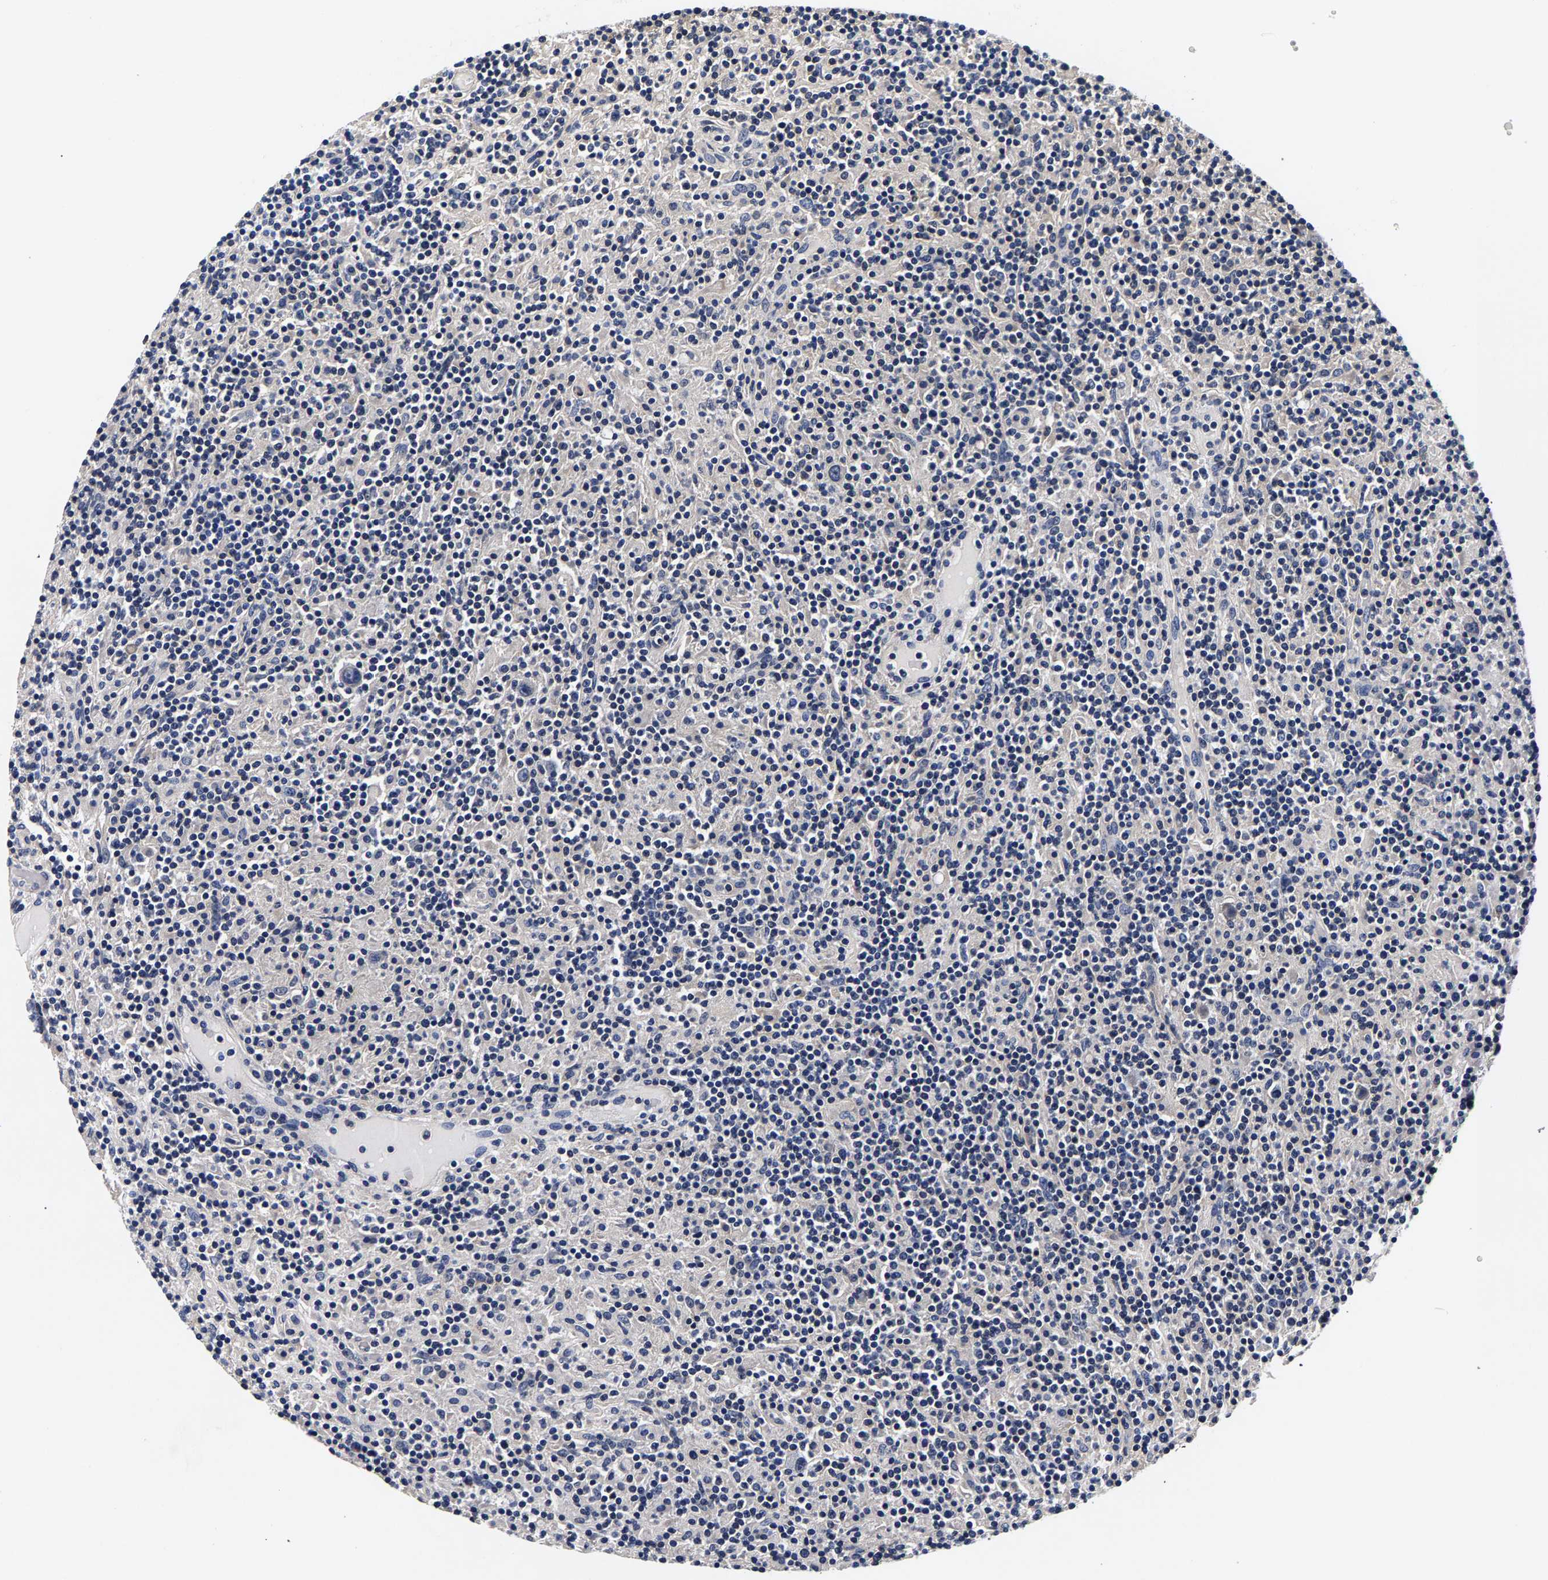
{"staining": {"intensity": "negative", "quantity": "none", "location": "none"}, "tissue": "lymphoma", "cell_type": "Tumor cells", "image_type": "cancer", "snomed": [{"axis": "morphology", "description": "Hodgkin's disease, NOS"}, {"axis": "topography", "description": "Lymph node"}], "caption": "Hodgkin's disease was stained to show a protein in brown. There is no significant staining in tumor cells. (DAB immunohistochemistry with hematoxylin counter stain).", "gene": "MARCHF7", "patient": {"sex": "male", "age": 70}}